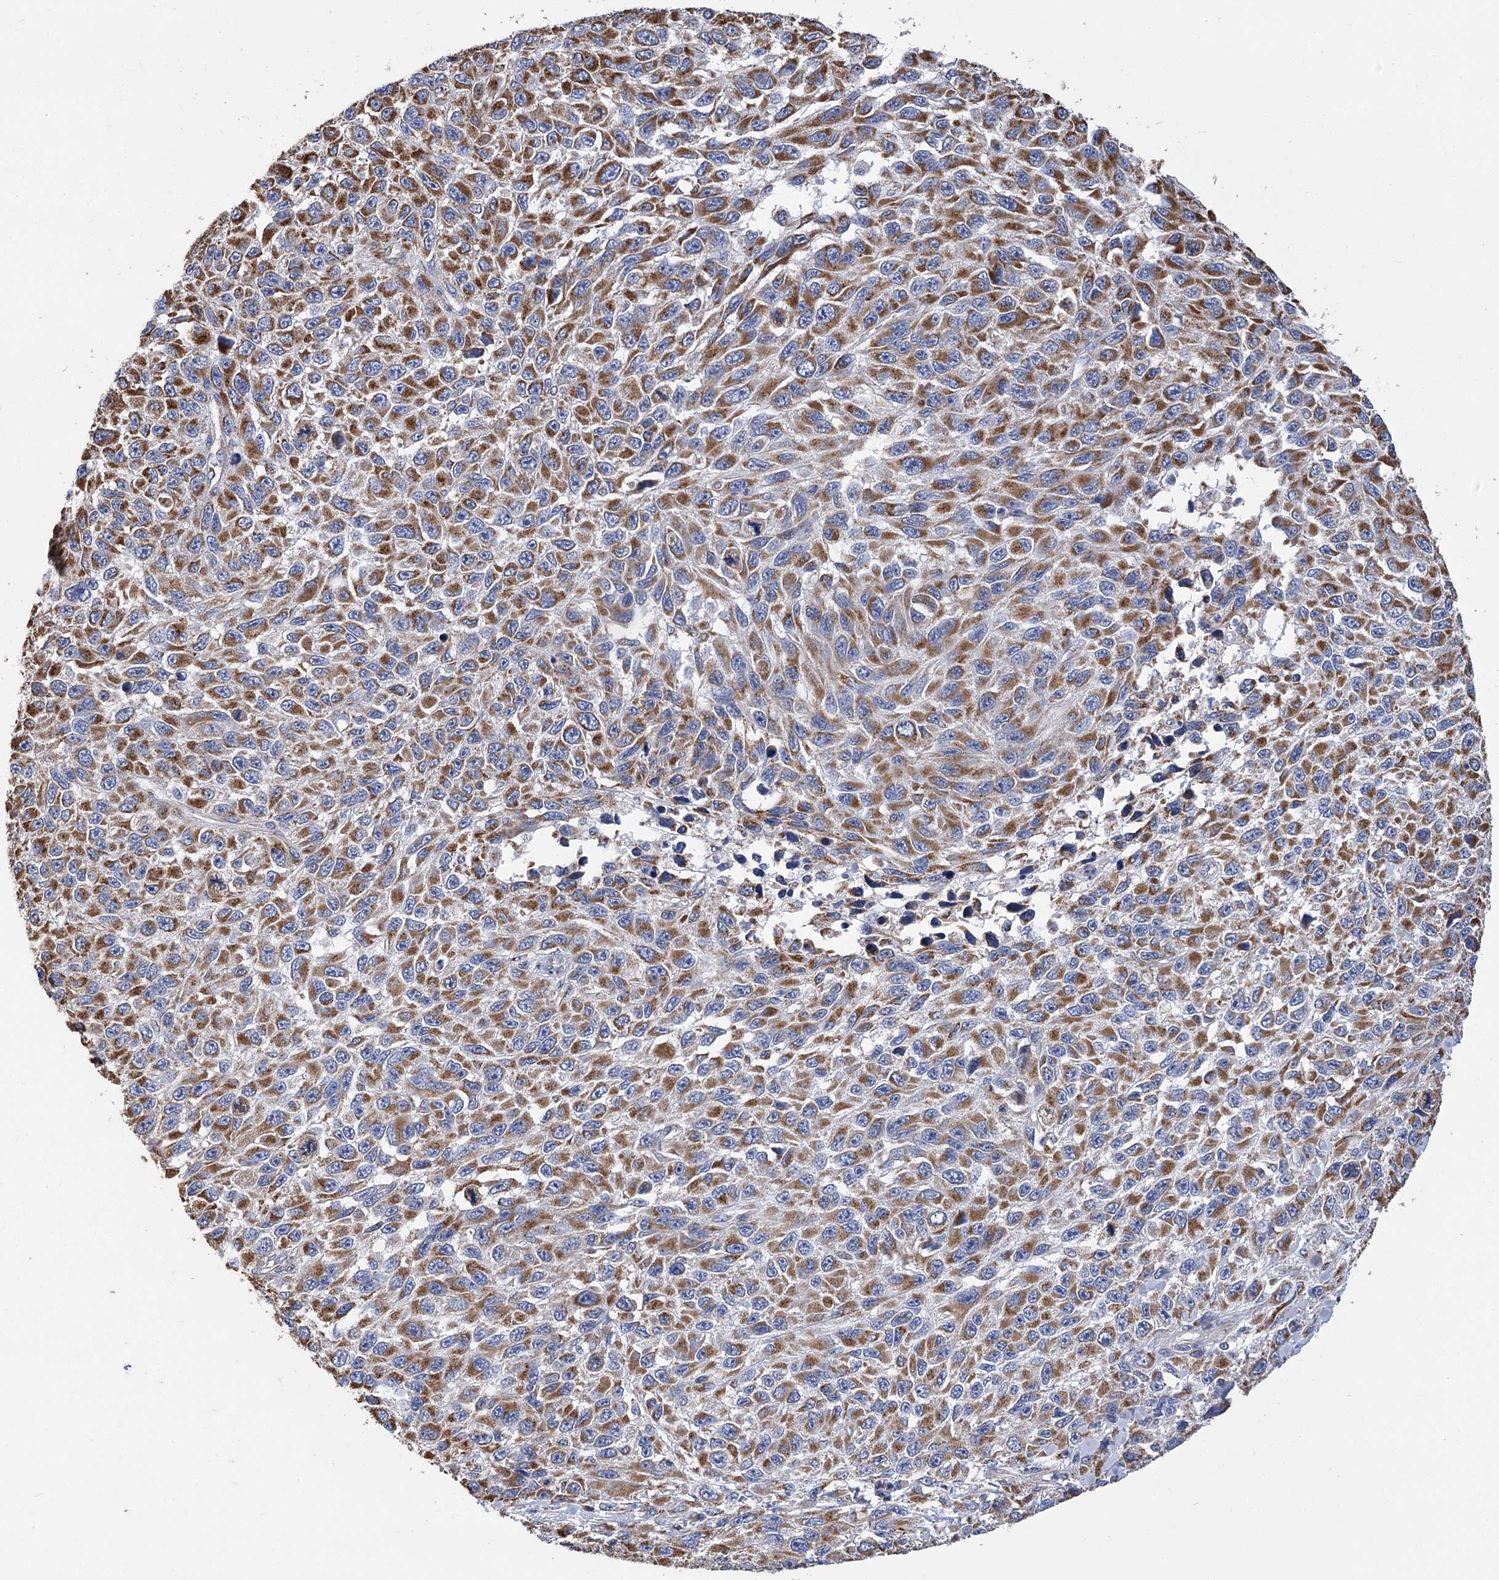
{"staining": {"intensity": "moderate", "quantity": ">75%", "location": "cytoplasmic/membranous"}, "tissue": "melanoma", "cell_type": "Tumor cells", "image_type": "cancer", "snomed": [{"axis": "morphology", "description": "Normal tissue, NOS"}, {"axis": "morphology", "description": "Malignant melanoma, NOS"}, {"axis": "topography", "description": "Skin"}], "caption": "Melanoma stained with DAB immunohistochemistry (IHC) displays medium levels of moderate cytoplasmic/membranous staining in approximately >75% of tumor cells.", "gene": "CCDC73", "patient": {"sex": "female", "age": 96}}